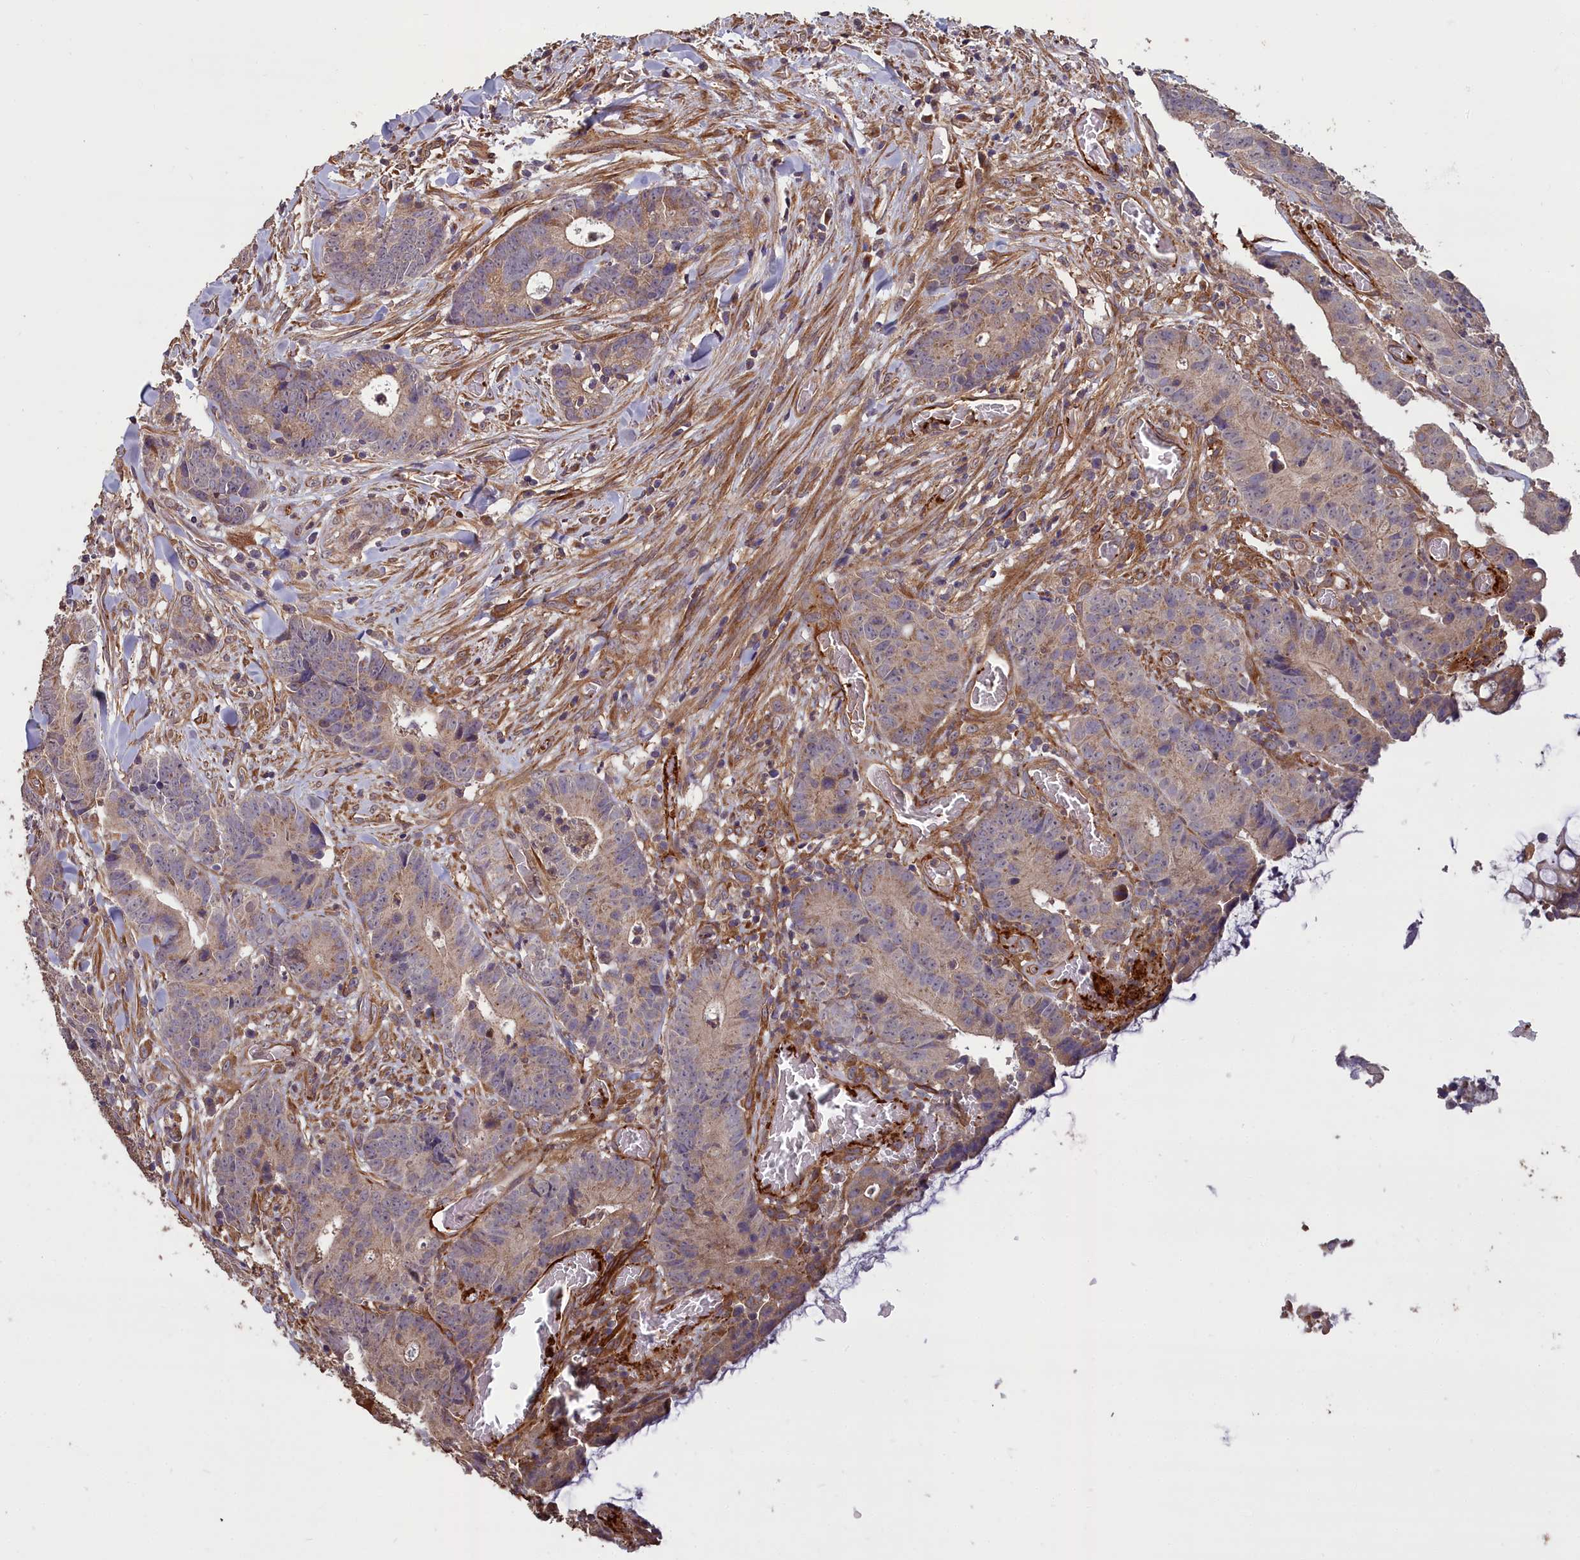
{"staining": {"intensity": "moderate", "quantity": "25%-75%", "location": "cytoplasmic/membranous"}, "tissue": "colorectal cancer", "cell_type": "Tumor cells", "image_type": "cancer", "snomed": [{"axis": "morphology", "description": "Adenocarcinoma, NOS"}, {"axis": "topography", "description": "Colon"}], "caption": "Tumor cells display moderate cytoplasmic/membranous staining in about 25%-75% of cells in adenocarcinoma (colorectal). (Stains: DAB (3,3'-diaminobenzidine) in brown, nuclei in blue, Microscopy: brightfield microscopy at high magnification).", "gene": "ATP6V0A2", "patient": {"sex": "female", "age": 57}}